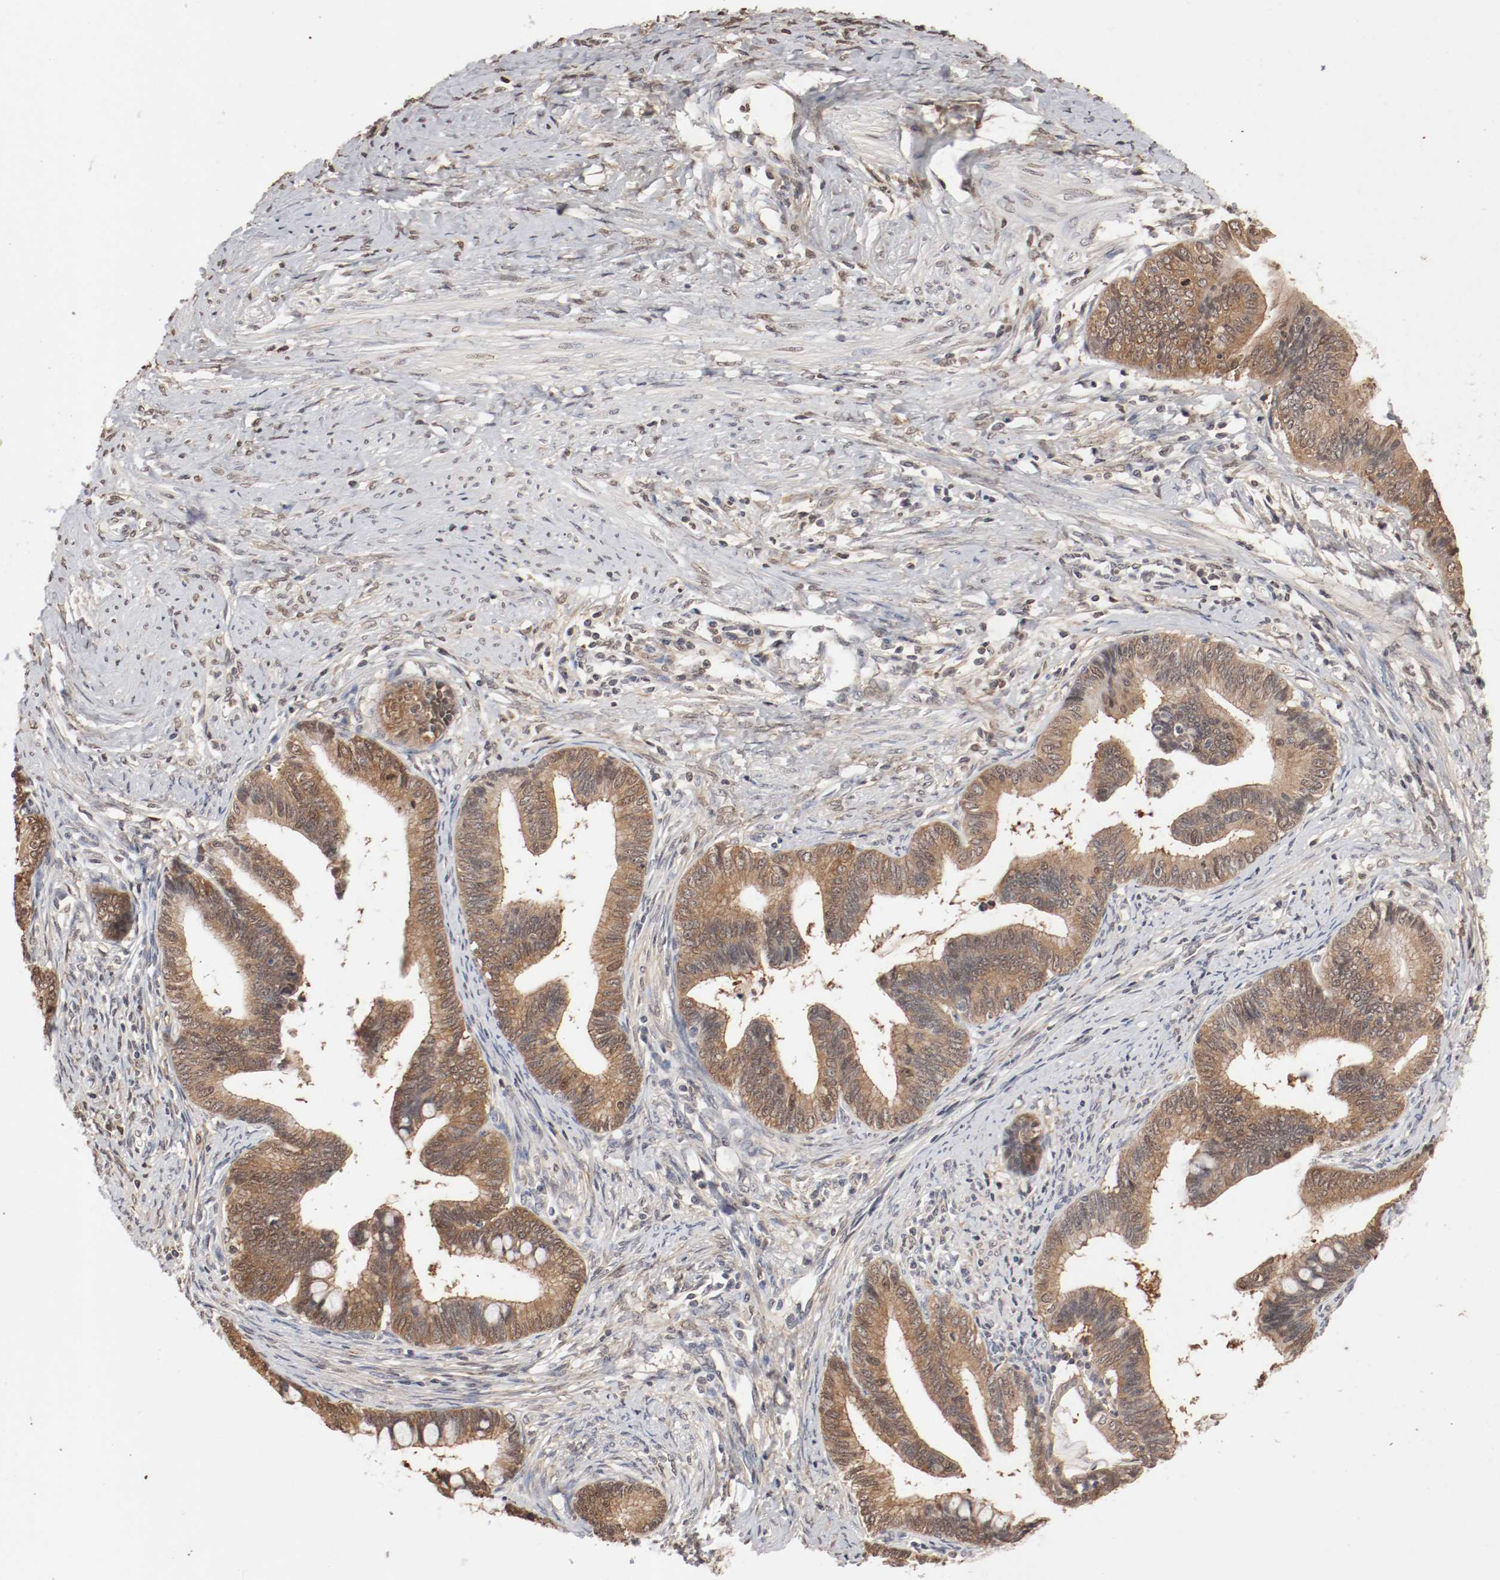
{"staining": {"intensity": "moderate", "quantity": ">75%", "location": "cytoplasmic/membranous,nuclear"}, "tissue": "cervical cancer", "cell_type": "Tumor cells", "image_type": "cancer", "snomed": [{"axis": "morphology", "description": "Adenocarcinoma, NOS"}, {"axis": "topography", "description": "Cervix"}], "caption": "Approximately >75% of tumor cells in adenocarcinoma (cervical) show moderate cytoplasmic/membranous and nuclear protein expression as visualized by brown immunohistochemical staining.", "gene": "WASL", "patient": {"sex": "female", "age": 36}}